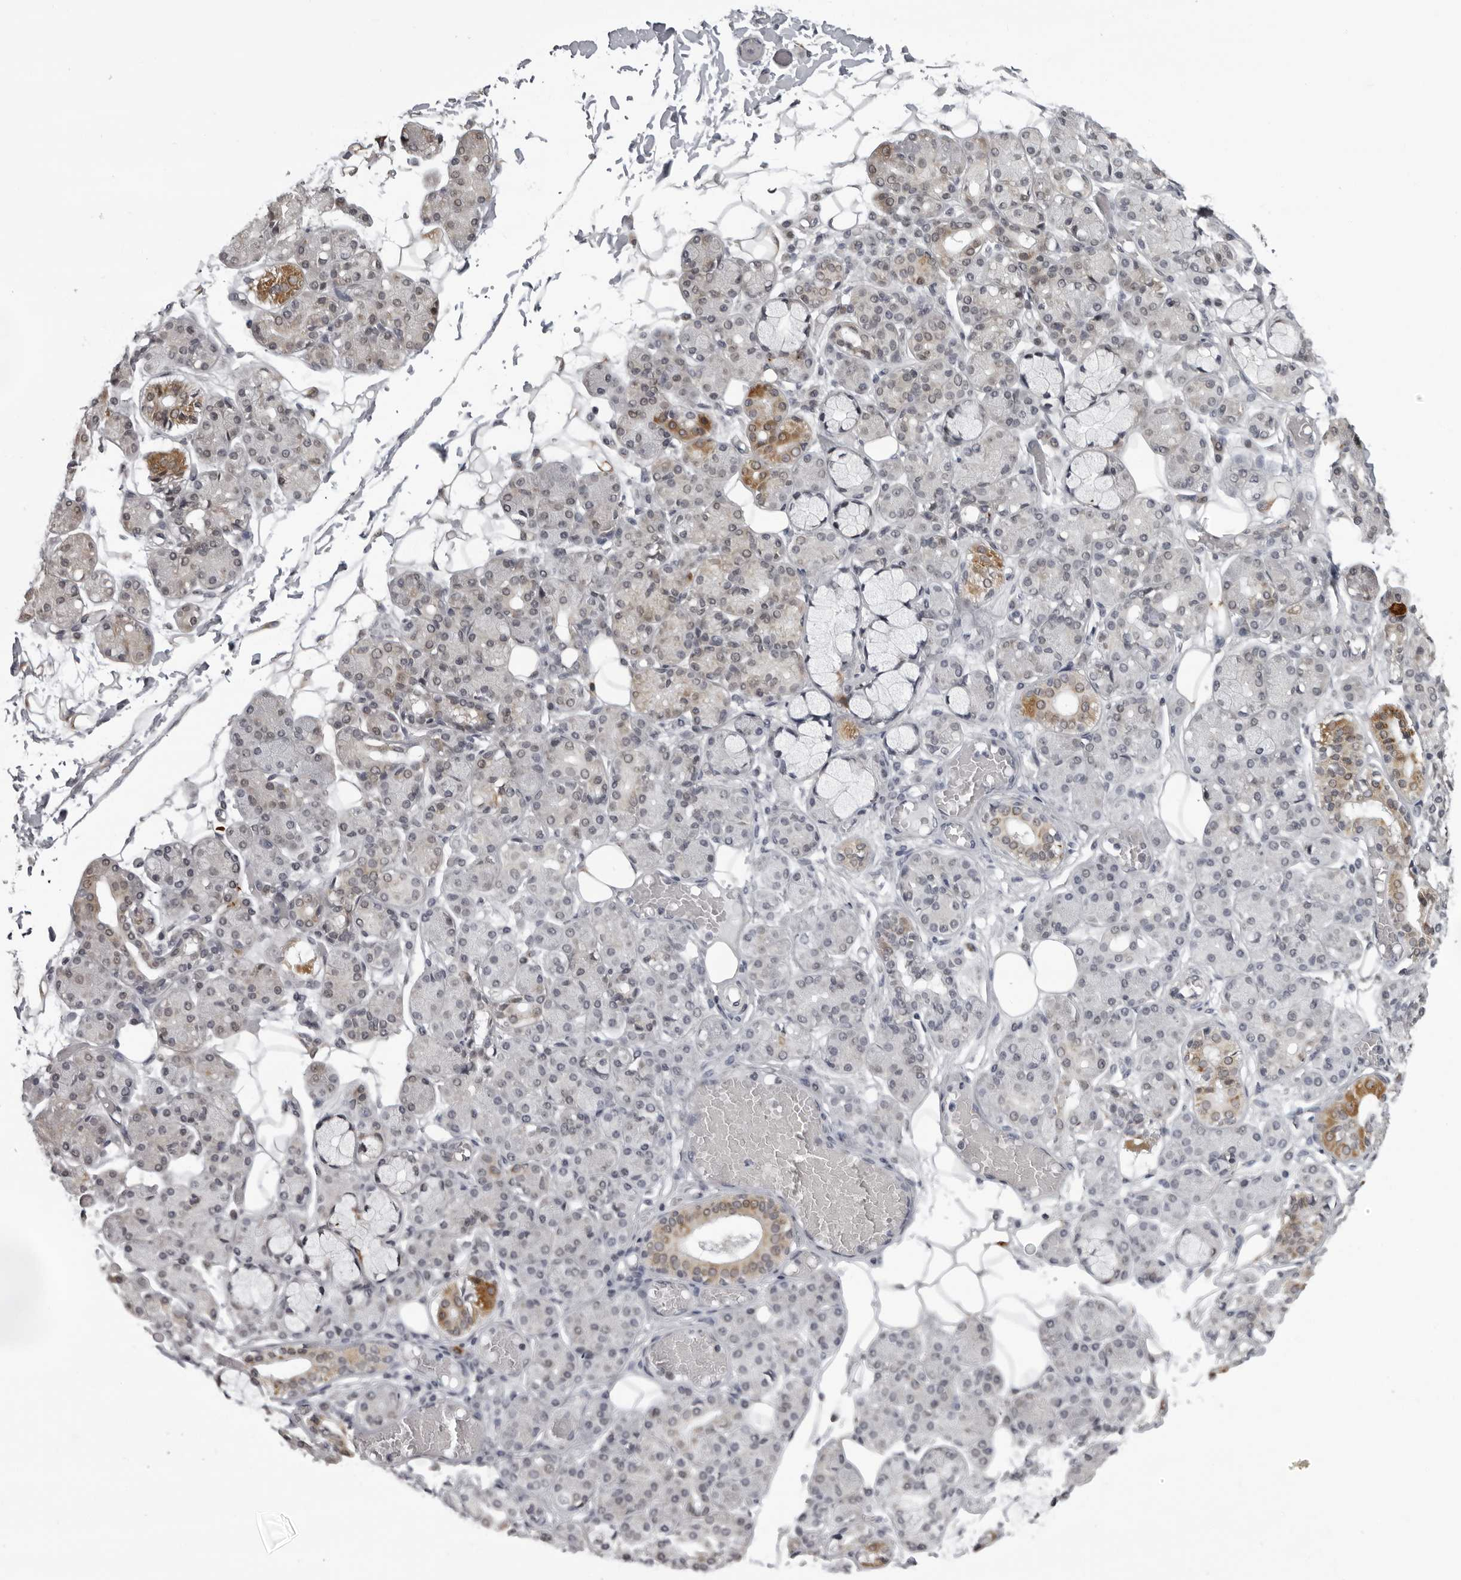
{"staining": {"intensity": "moderate", "quantity": "<25%", "location": "cytoplasmic/membranous,nuclear"}, "tissue": "salivary gland", "cell_type": "Glandular cells", "image_type": "normal", "snomed": [{"axis": "morphology", "description": "Normal tissue, NOS"}, {"axis": "topography", "description": "Salivary gland"}], "caption": "High-power microscopy captured an immunohistochemistry (IHC) photomicrograph of unremarkable salivary gland, revealing moderate cytoplasmic/membranous,nuclear staining in approximately <25% of glandular cells.", "gene": "RTCA", "patient": {"sex": "male", "age": 63}}